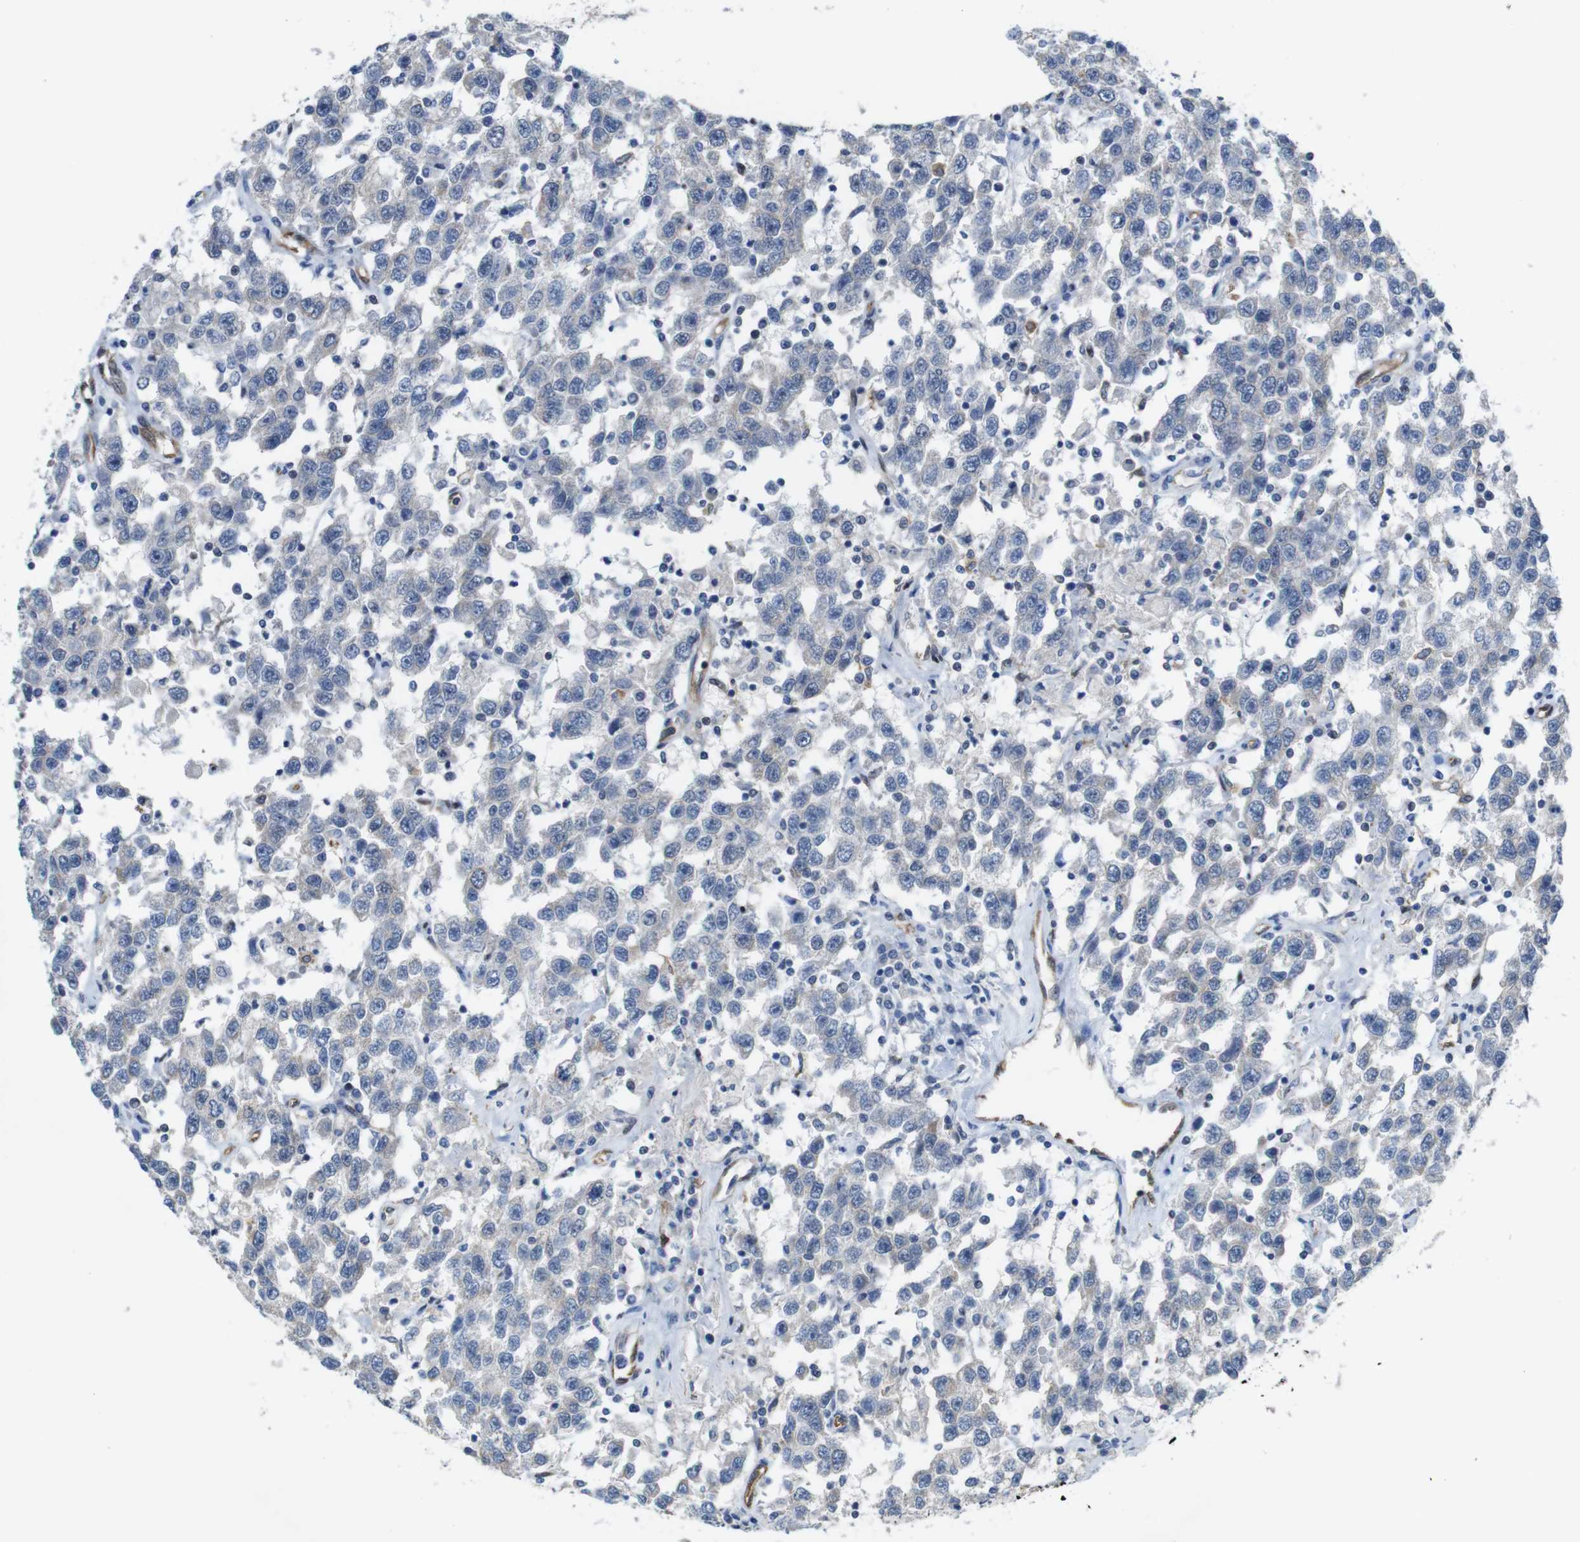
{"staining": {"intensity": "negative", "quantity": "none", "location": "none"}, "tissue": "testis cancer", "cell_type": "Tumor cells", "image_type": "cancer", "snomed": [{"axis": "morphology", "description": "Seminoma, NOS"}, {"axis": "topography", "description": "Testis"}], "caption": "A high-resolution photomicrograph shows immunohistochemistry (IHC) staining of testis cancer (seminoma), which demonstrates no significant staining in tumor cells.", "gene": "PTGER4", "patient": {"sex": "male", "age": 41}}